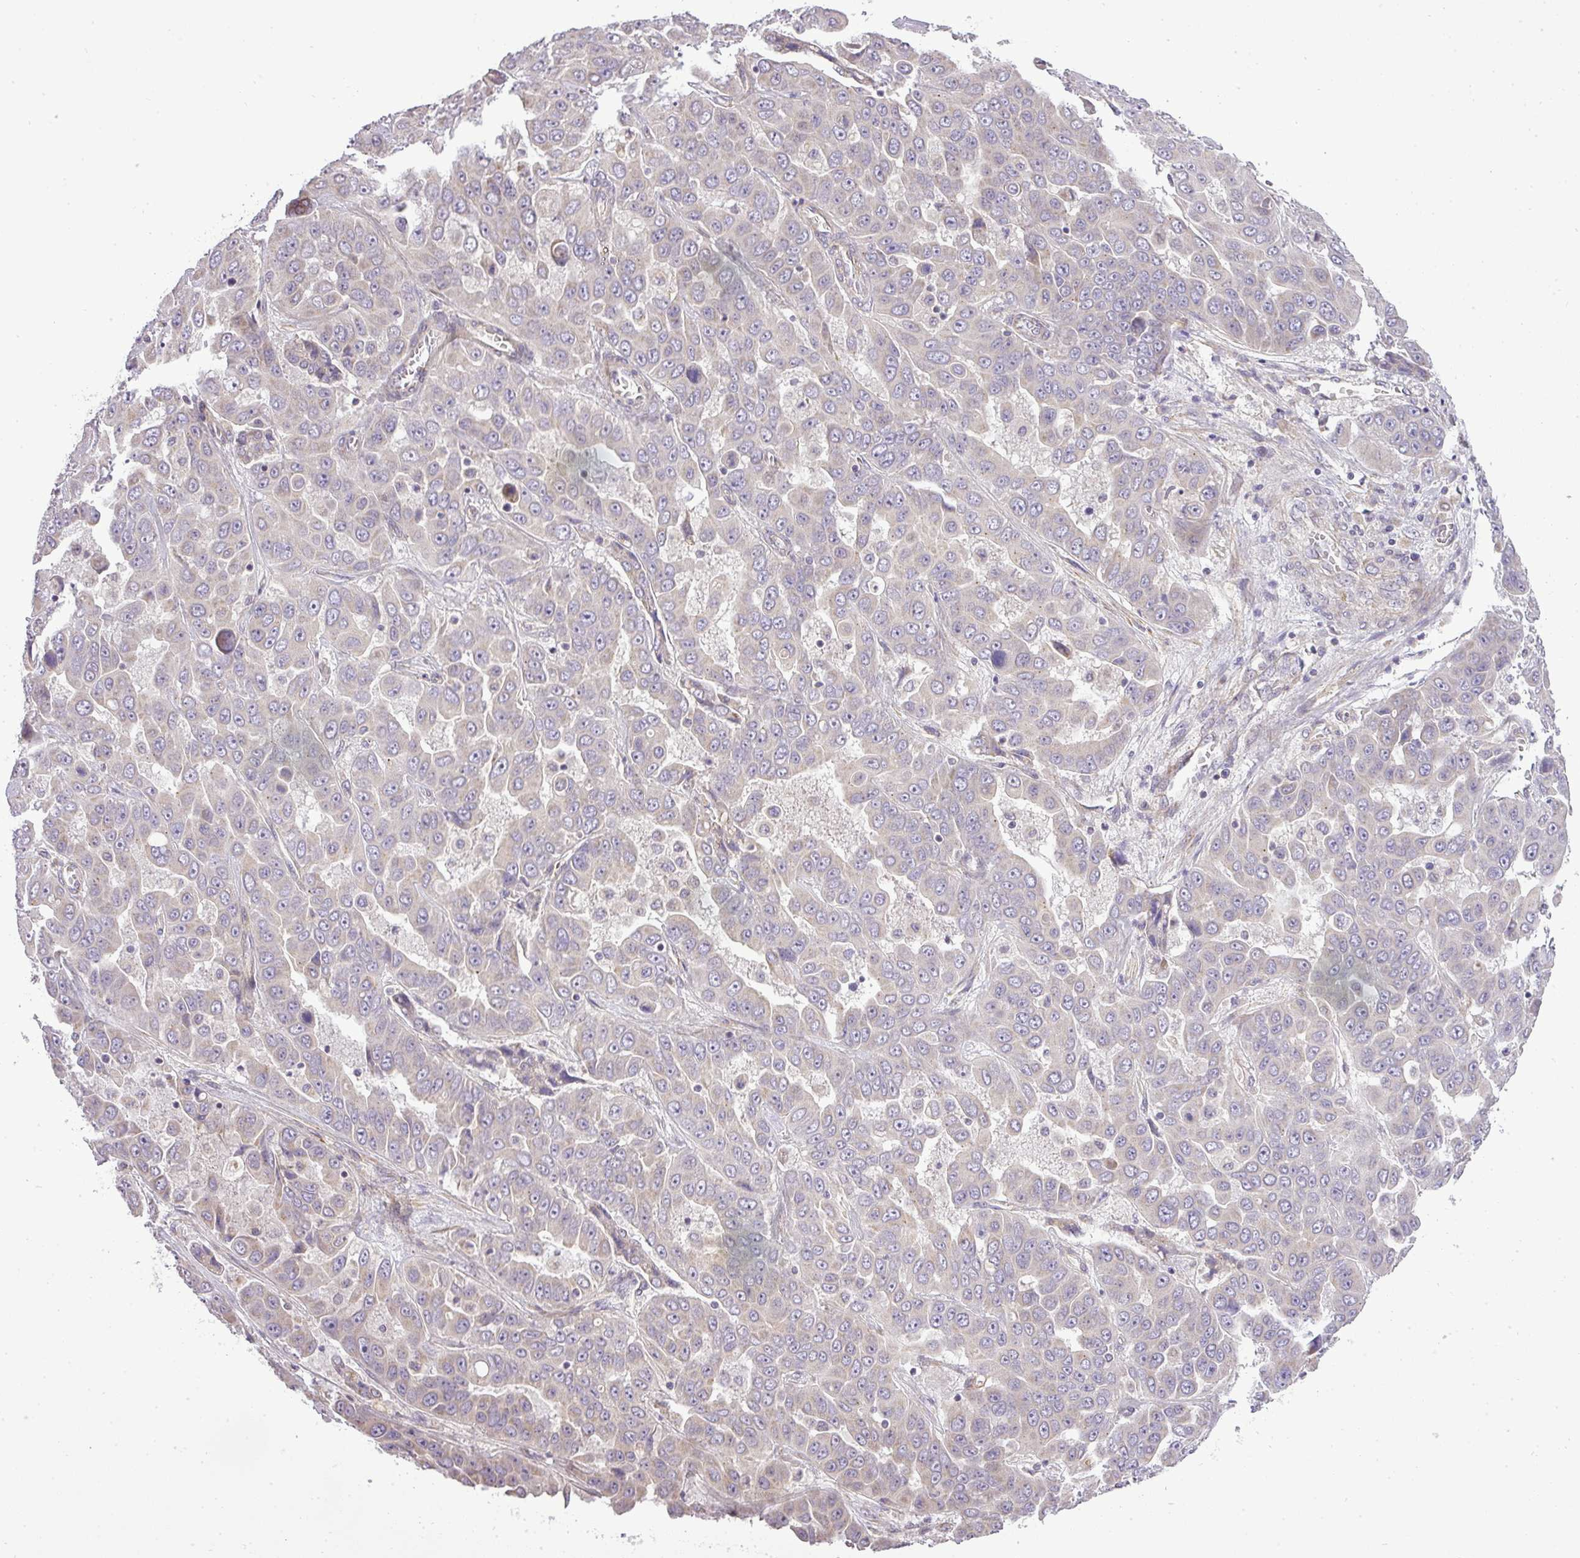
{"staining": {"intensity": "negative", "quantity": "none", "location": "none"}, "tissue": "liver cancer", "cell_type": "Tumor cells", "image_type": "cancer", "snomed": [{"axis": "morphology", "description": "Cholangiocarcinoma"}, {"axis": "topography", "description": "Liver"}], "caption": "Tumor cells show no significant expression in liver cholangiocarcinoma.", "gene": "ZDHHC1", "patient": {"sex": "female", "age": 52}}